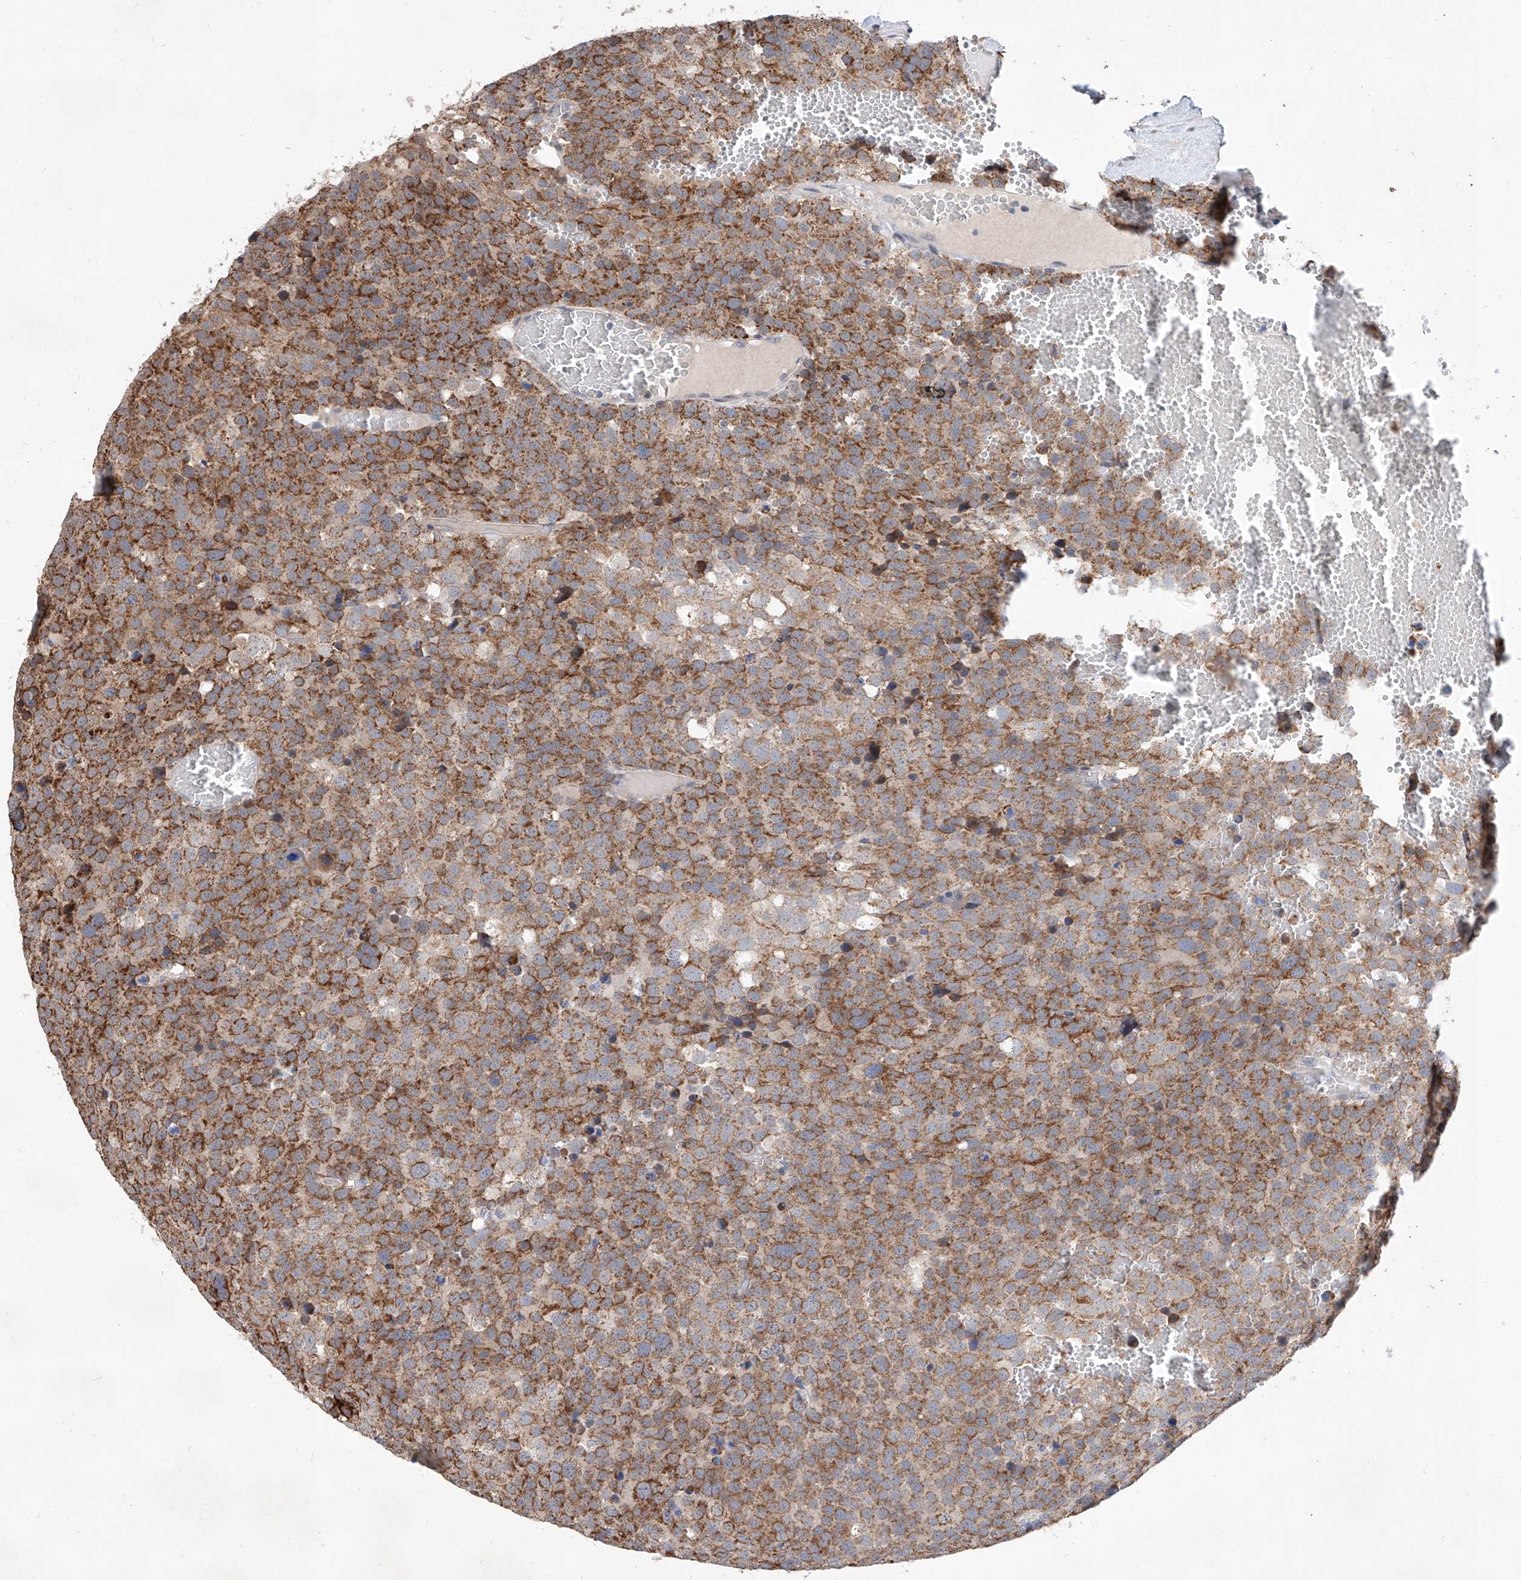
{"staining": {"intensity": "moderate", "quantity": ">75%", "location": "cytoplasmic/membranous"}, "tissue": "testis cancer", "cell_type": "Tumor cells", "image_type": "cancer", "snomed": [{"axis": "morphology", "description": "Seminoma, NOS"}, {"axis": "topography", "description": "Testis"}], "caption": "Testis seminoma tissue demonstrates moderate cytoplasmic/membranous staining in approximately >75% of tumor cells", "gene": "MFSD4B", "patient": {"sex": "male", "age": 71}}